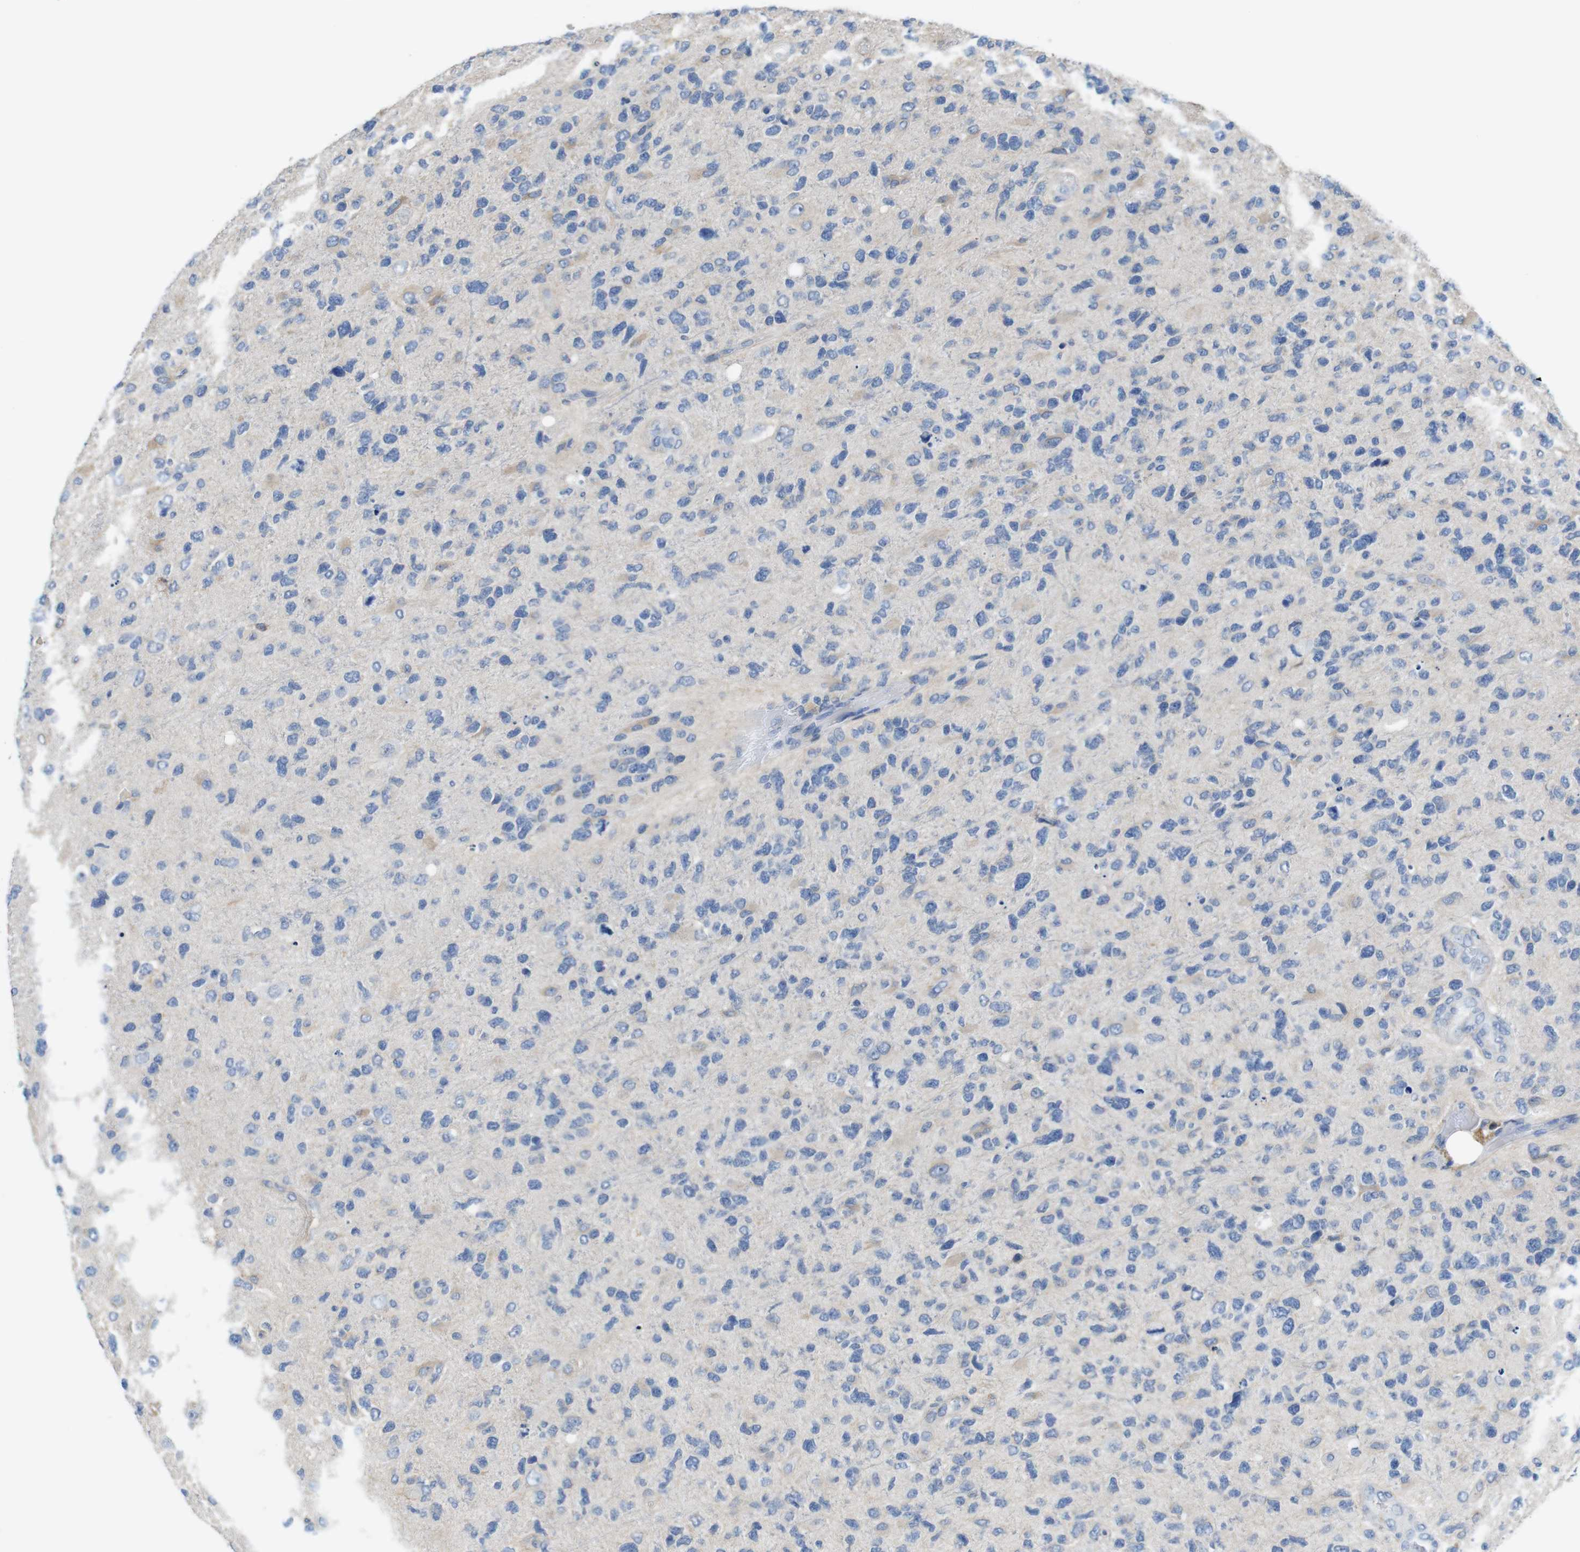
{"staining": {"intensity": "negative", "quantity": "none", "location": "none"}, "tissue": "glioma", "cell_type": "Tumor cells", "image_type": "cancer", "snomed": [{"axis": "morphology", "description": "Glioma, malignant, High grade"}, {"axis": "topography", "description": "Brain"}], "caption": "Tumor cells are negative for brown protein staining in high-grade glioma (malignant).", "gene": "CDH8", "patient": {"sex": "female", "age": 58}}